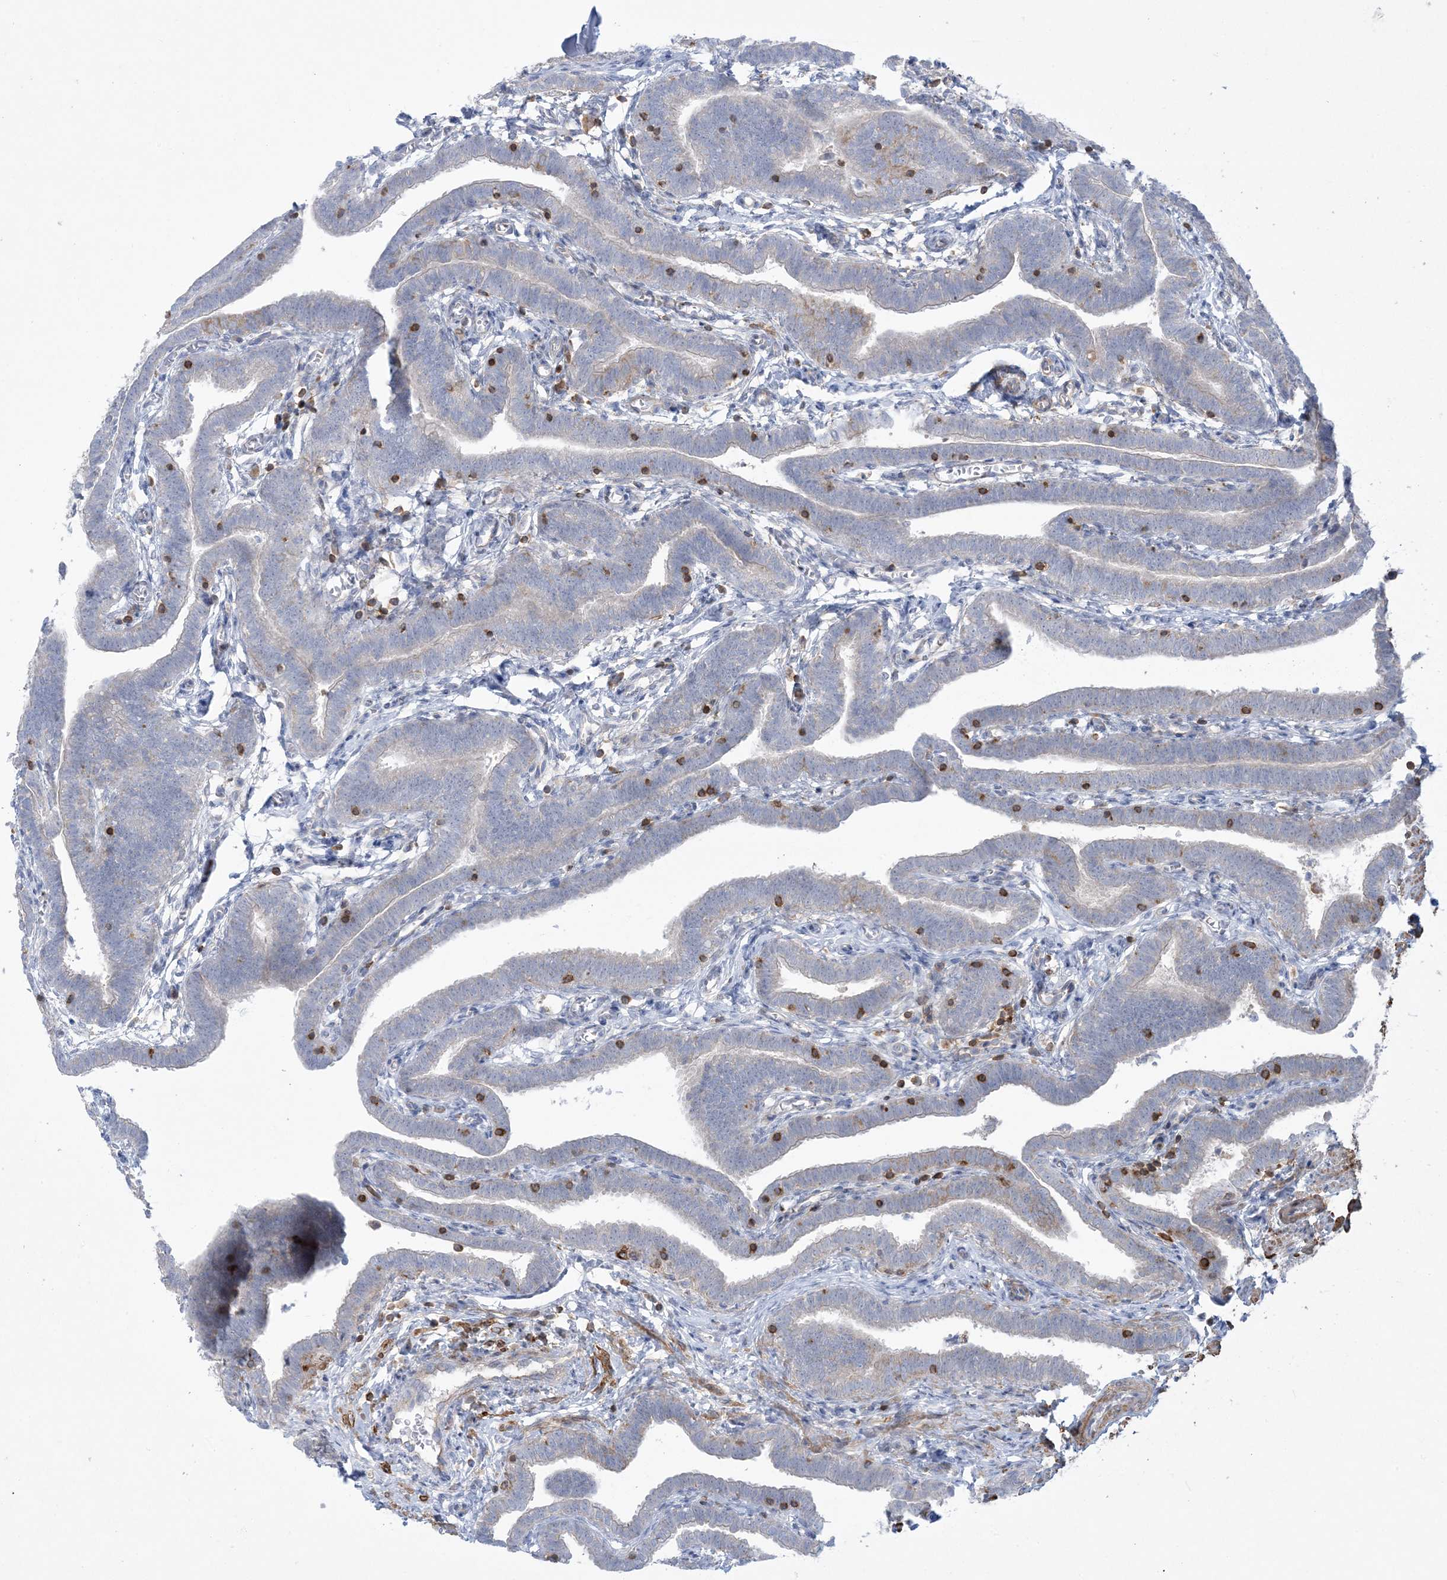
{"staining": {"intensity": "moderate", "quantity": "<25%", "location": "cytoplasmic/membranous"}, "tissue": "fallopian tube", "cell_type": "Glandular cells", "image_type": "normal", "snomed": [{"axis": "morphology", "description": "Normal tissue, NOS"}, {"axis": "topography", "description": "Fallopian tube"}], "caption": "An IHC micrograph of benign tissue is shown. Protein staining in brown labels moderate cytoplasmic/membranous positivity in fallopian tube within glandular cells.", "gene": "ARHGAP30", "patient": {"sex": "female", "age": 36}}